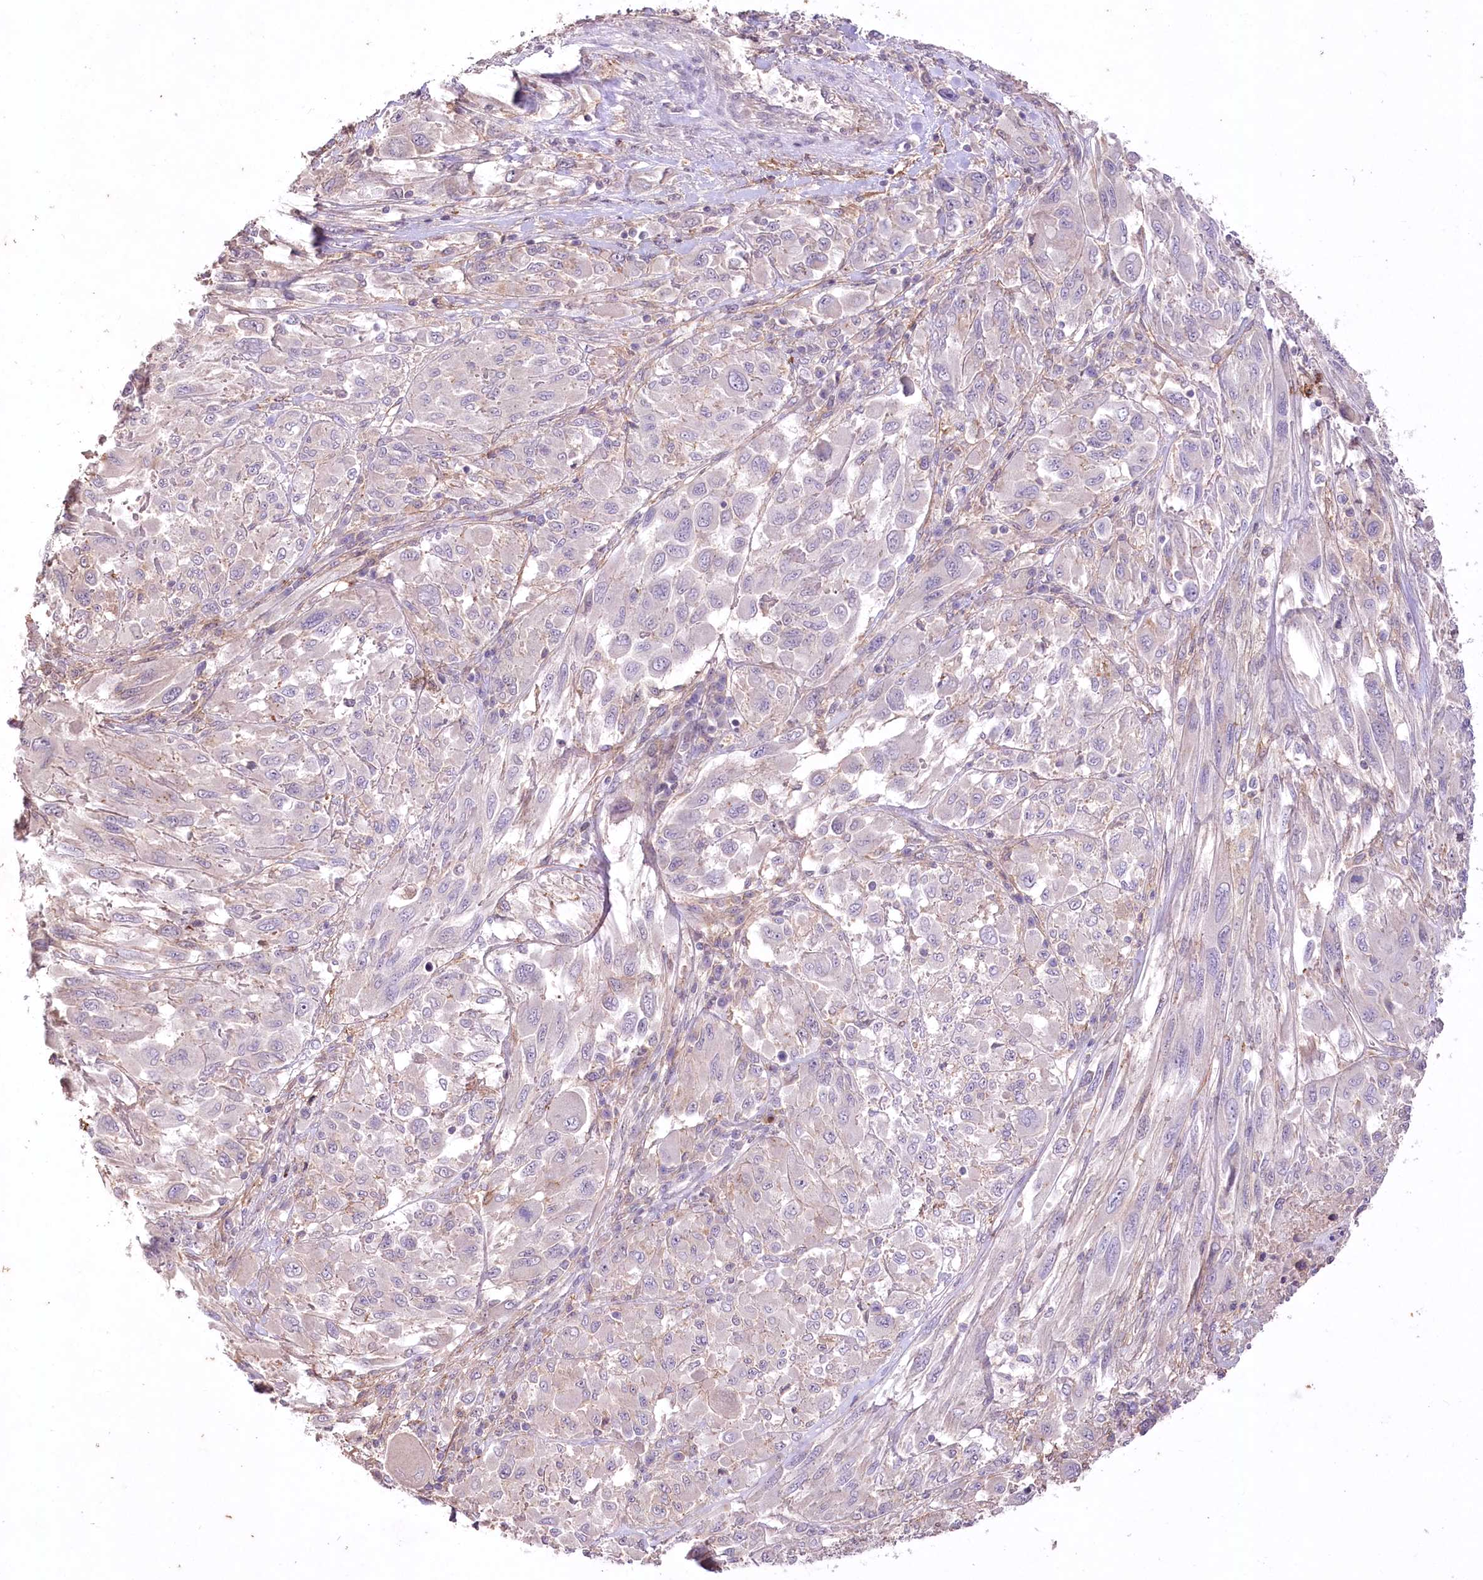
{"staining": {"intensity": "negative", "quantity": "none", "location": "none"}, "tissue": "melanoma", "cell_type": "Tumor cells", "image_type": "cancer", "snomed": [{"axis": "morphology", "description": "Malignant melanoma, NOS"}, {"axis": "topography", "description": "Skin"}], "caption": "Immunohistochemistry (IHC) of malignant melanoma shows no expression in tumor cells.", "gene": "ENPP1", "patient": {"sex": "female", "age": 91}}